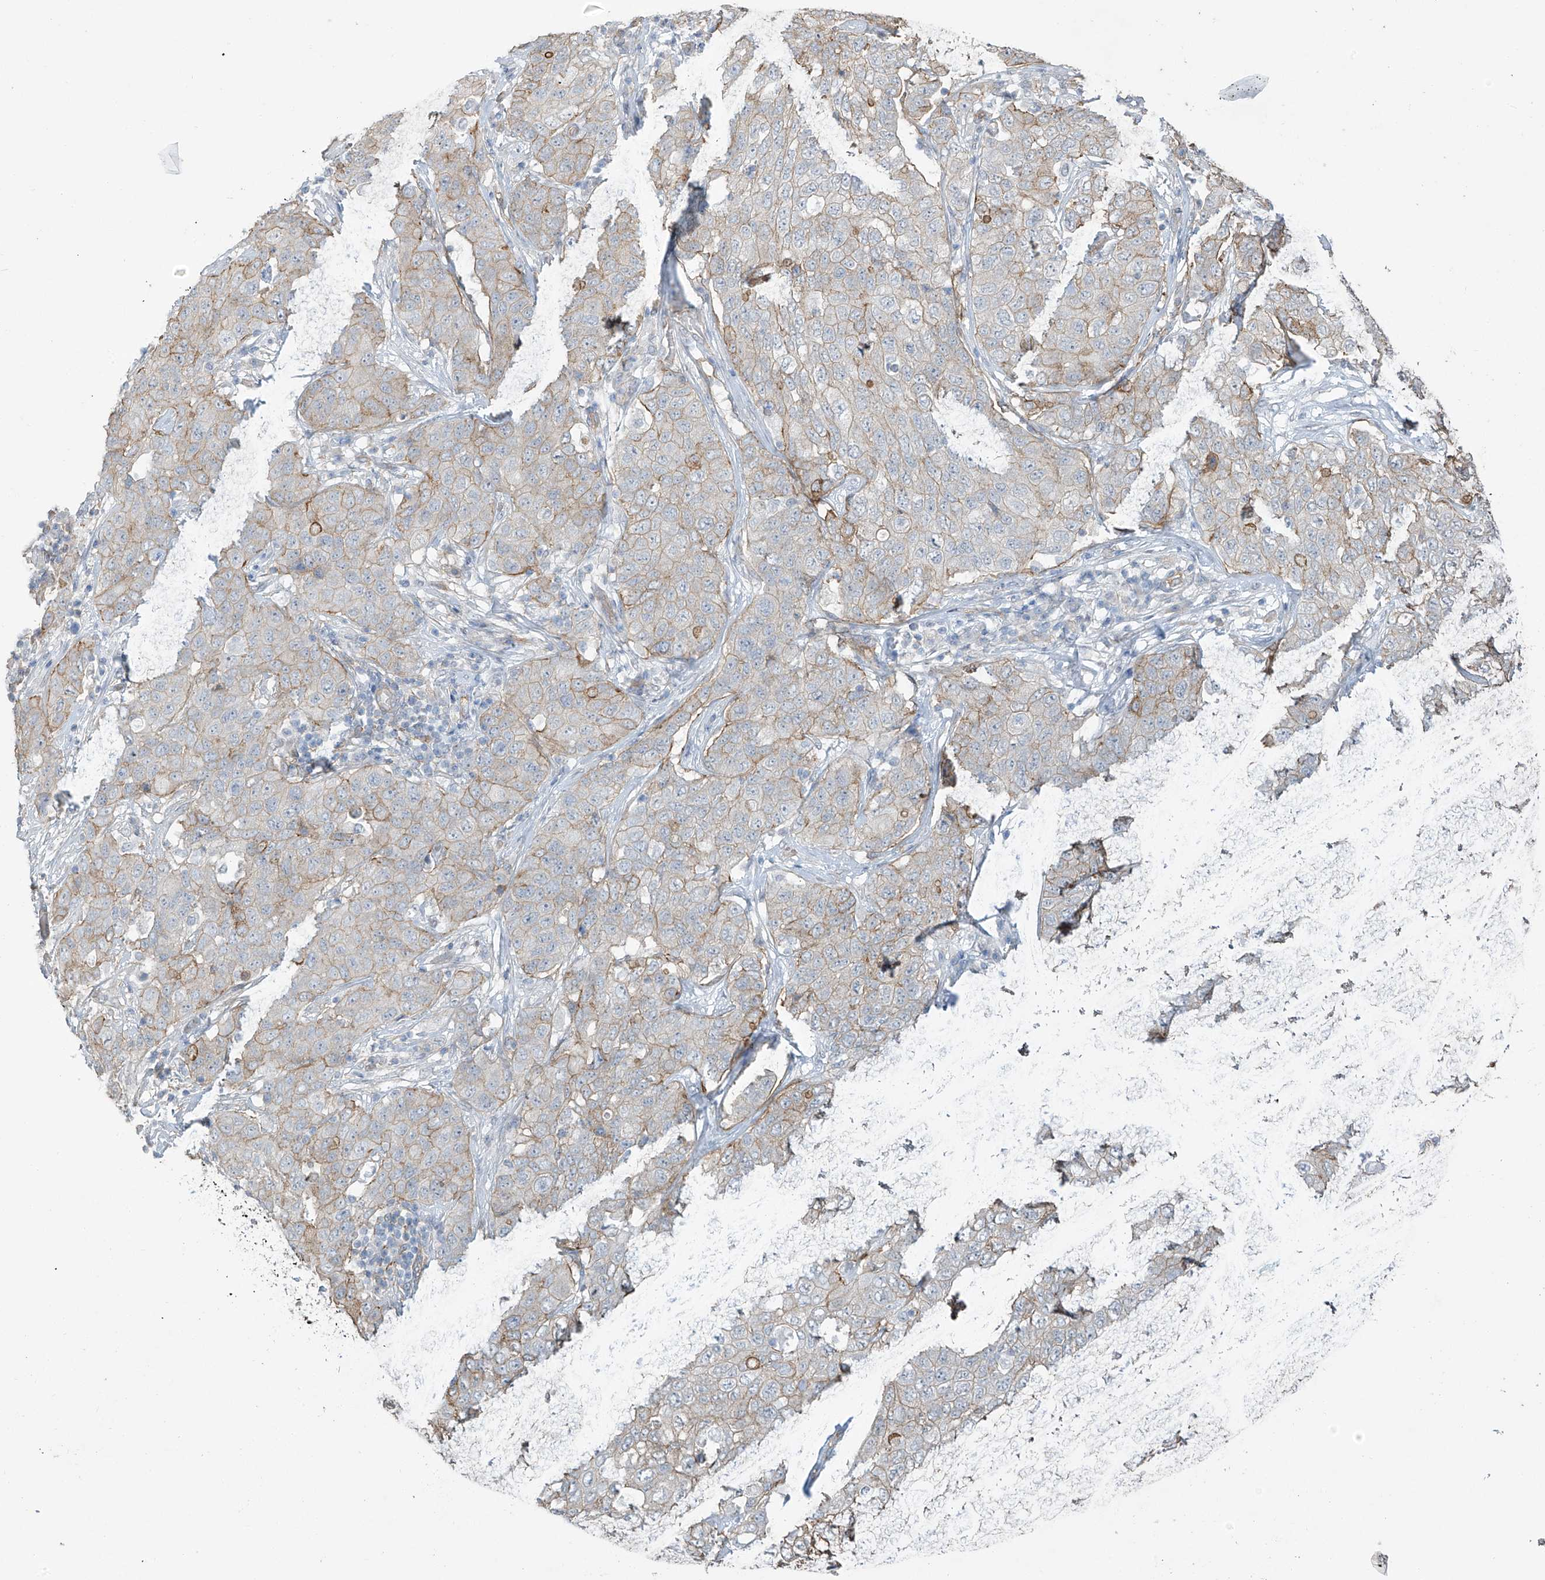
{"staining": {"intensity": "weak", "quantity": "25%-75%", "location": "cytoplasmic/membranous"}, "tissue": "stomach cancer", "cell_type": "Tumor cells", "image_type": "cancer", "snomed": [{"axis": "morphology", "description": "Normal tissue, NOS"}, {"axis": "morphology", "description": "Adenocarcinoma, NOS"}, {"axis": "topography", "description": "Lymph node"}, {"axis": "topography", "description": "Stomach"}], "caption": "Immunohistochemistry (IHC) image of stomach cancer stained for a protein (brown), which shows low levels of weak cytoplasmic/membranous positivity in approximately 25%-75% of tumor cells.", "gene": "TUBE1", "patient": {"sex": "male", "age": 48}}